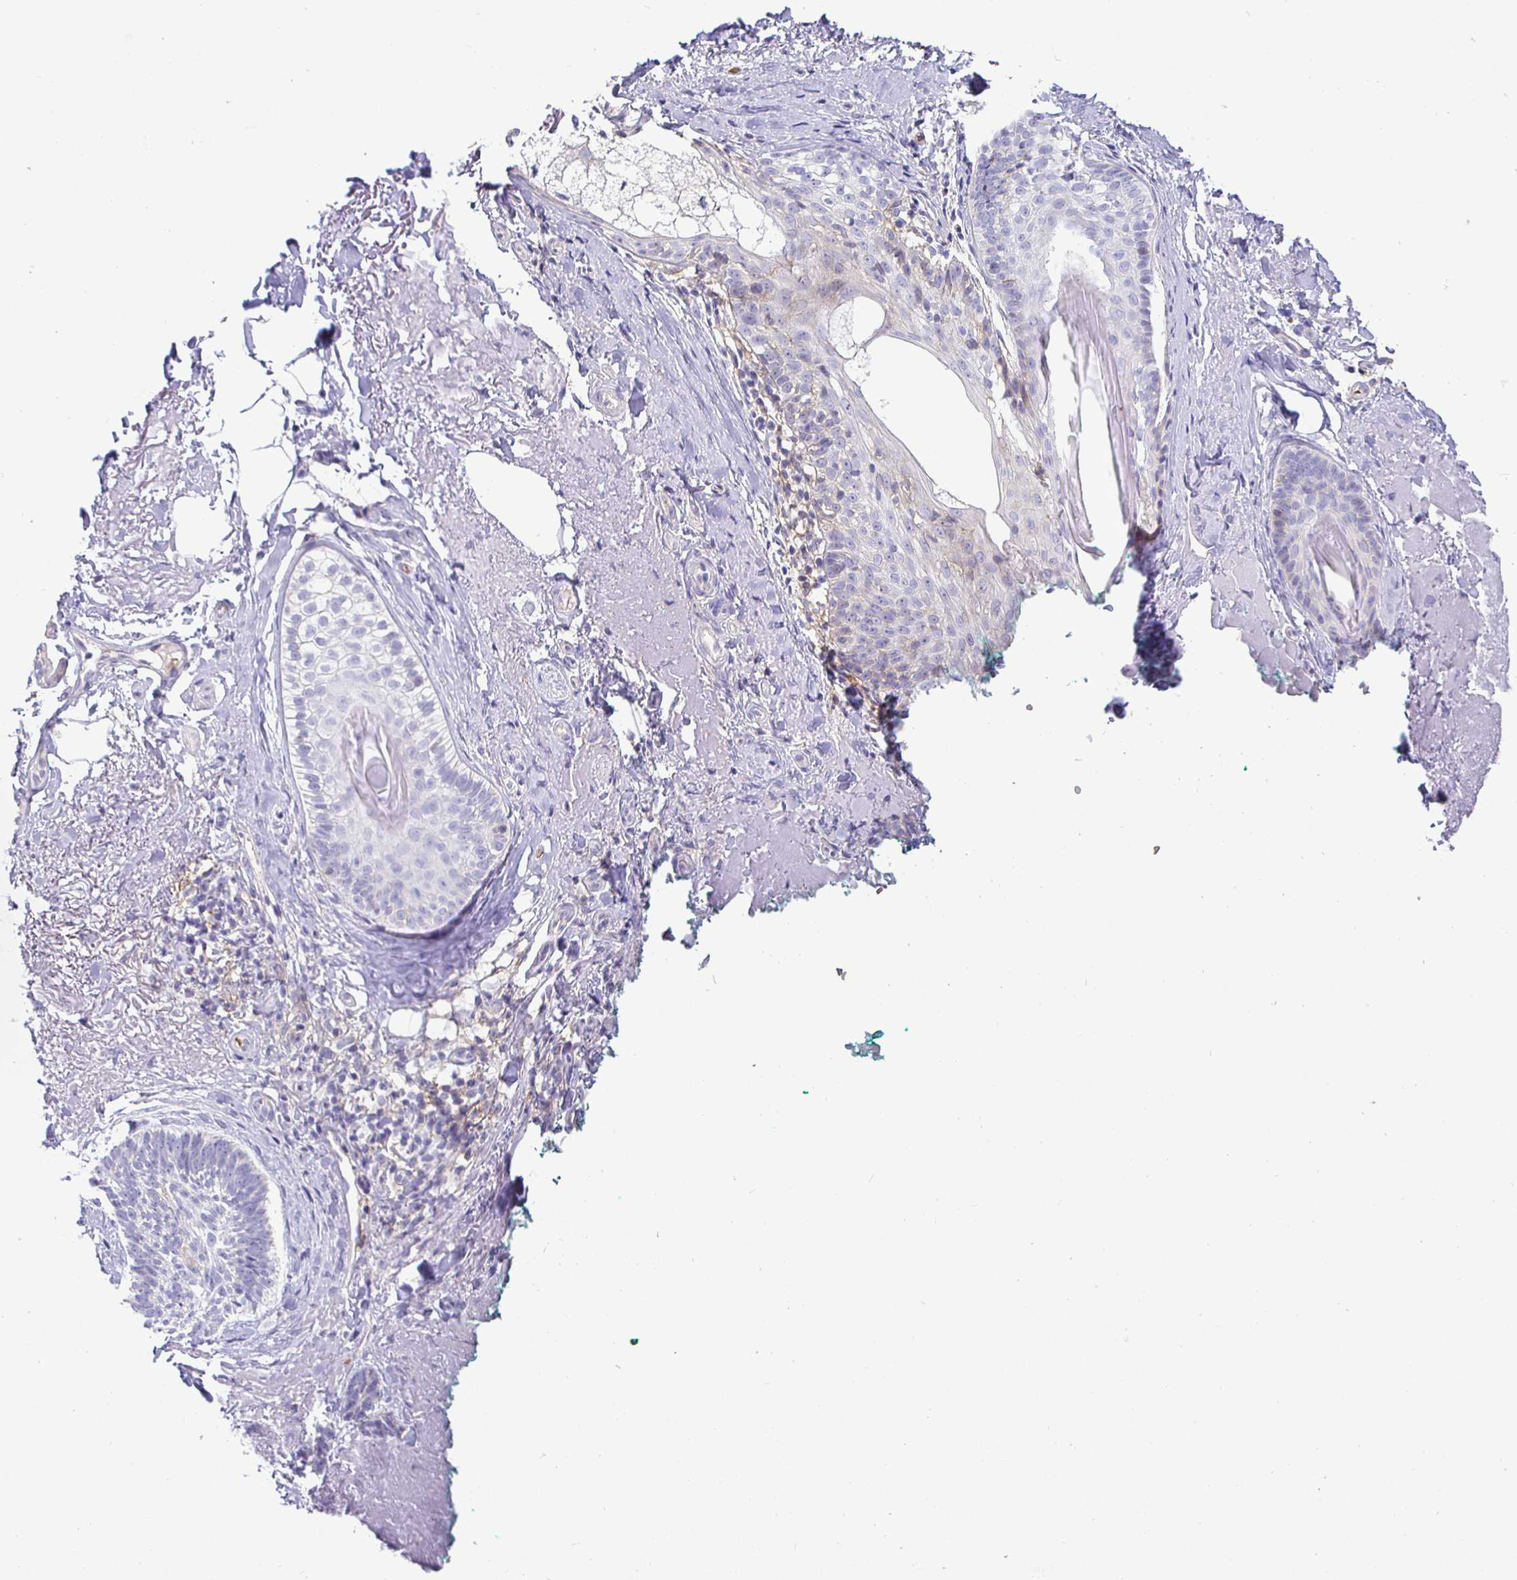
{"staining": {"intensity": "negative", "quantity": "none", "location": "none"}, "tissue": "skin cancer", "cell_type": "Tumor cells", "image_type": "cancer", "snomed": [{"axis": "morphology", "description": "Basal cell carcinoma"}, {"axis": "topography", "description": "Skin"}, {"axis": "topography", "description": "Skin of face"}, {"axis": "topography", "description": "Skin of nose"}], "caption": "Human basal cell carcinoma (skin) stained for a protein using immunohistochemistry (IHC) reveals no positivity in tumor cells.", "gene": "SIRPA", "patient": {"sex": "female", "age": 86}}